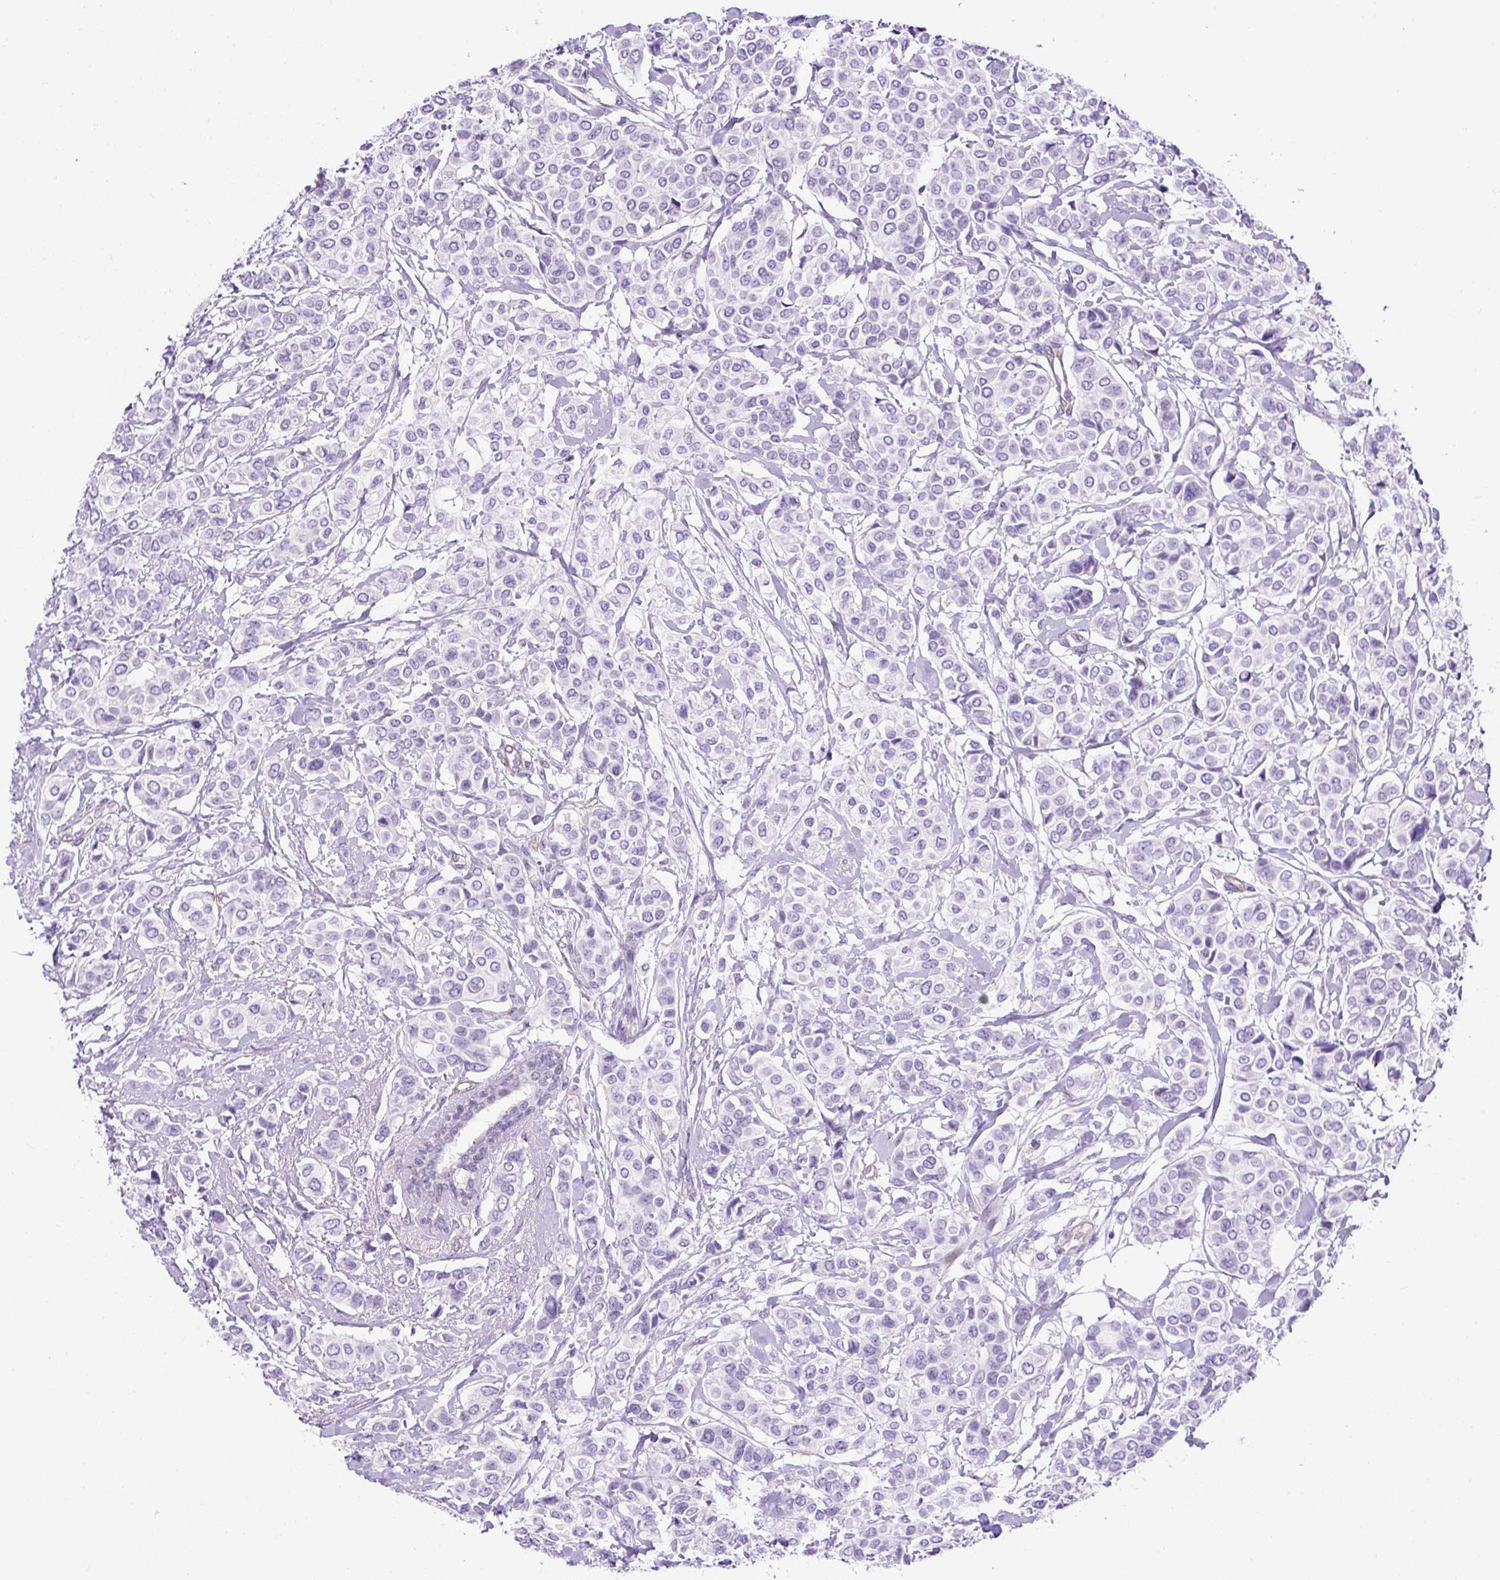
{"staining": {"intensity": "negative", "quantity": "none", "location": "none"}, "tissue": "breast cancer", "cell_type": "Tumor cells", "image_type": "cancer", "snomed": [{"axis": "morphology", "description": "Lobular carcinoma"}, {"axis": "topography", "description": "Breast"}], "caption": "IHC of lobular carcinoma (breast) reveals no staining in tumor cells.", "gene": "KRT12", "patient": {"sex": "female", "age": 51}}